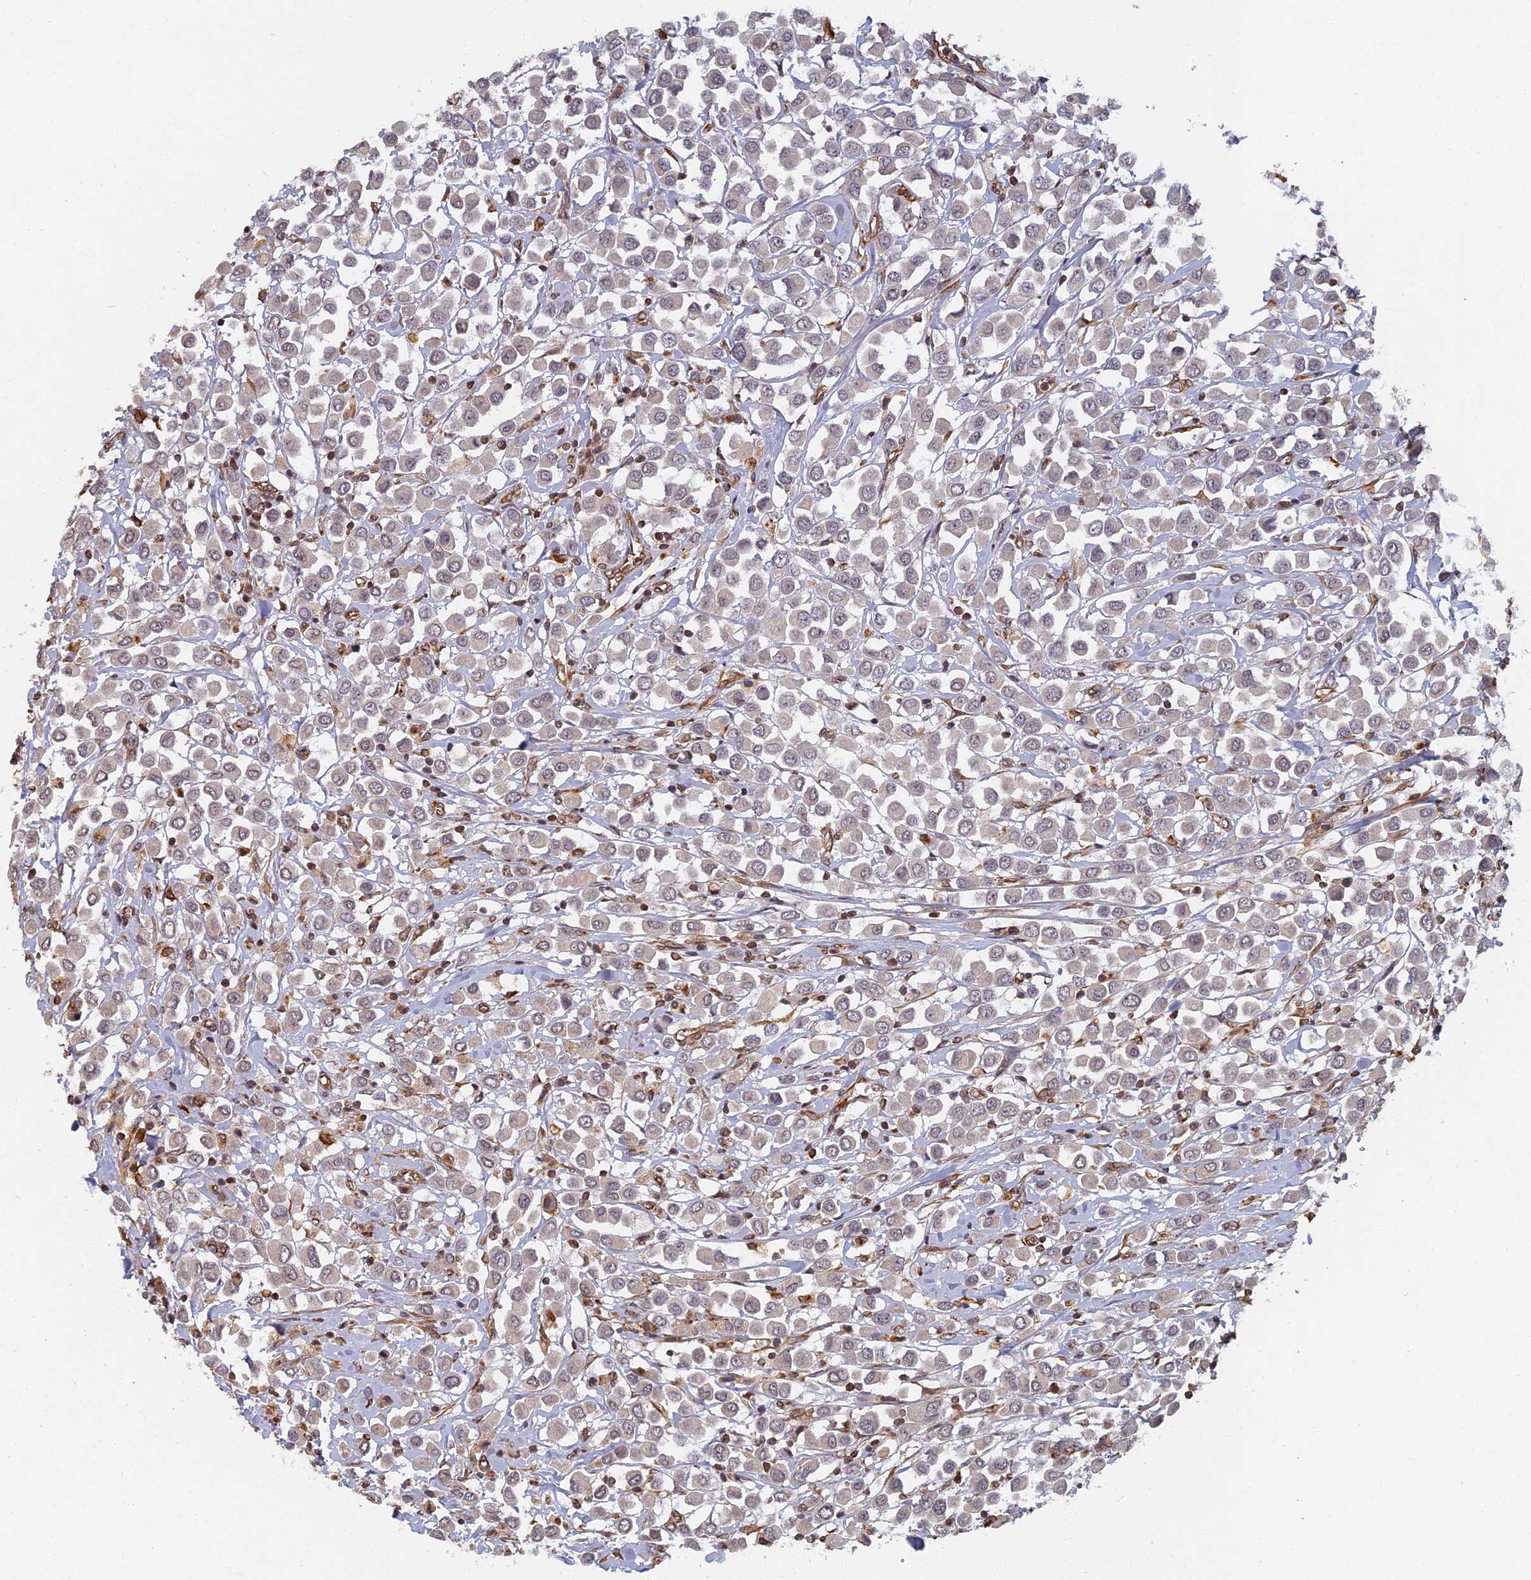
{"staining": {"intensity": "weak", "quantity": "<25%", "location": "cytoplasmic/membranous"}, "tissue": "breast cancer", "cell_type": "Tumor cells", "image_type": "cancer", "snomed": [{"axis": "morphology", "description": "Duct carcinoma"}, {"axis": "topography", "description": "Breast"}], "caption": "DAB immunohistochemical staining of infiltrating ductal carcinoma (breast) exhibits no significant expression in tumor cells.", "gene": "ABCB10", "patient": {"sex": "female", "age": 61}}